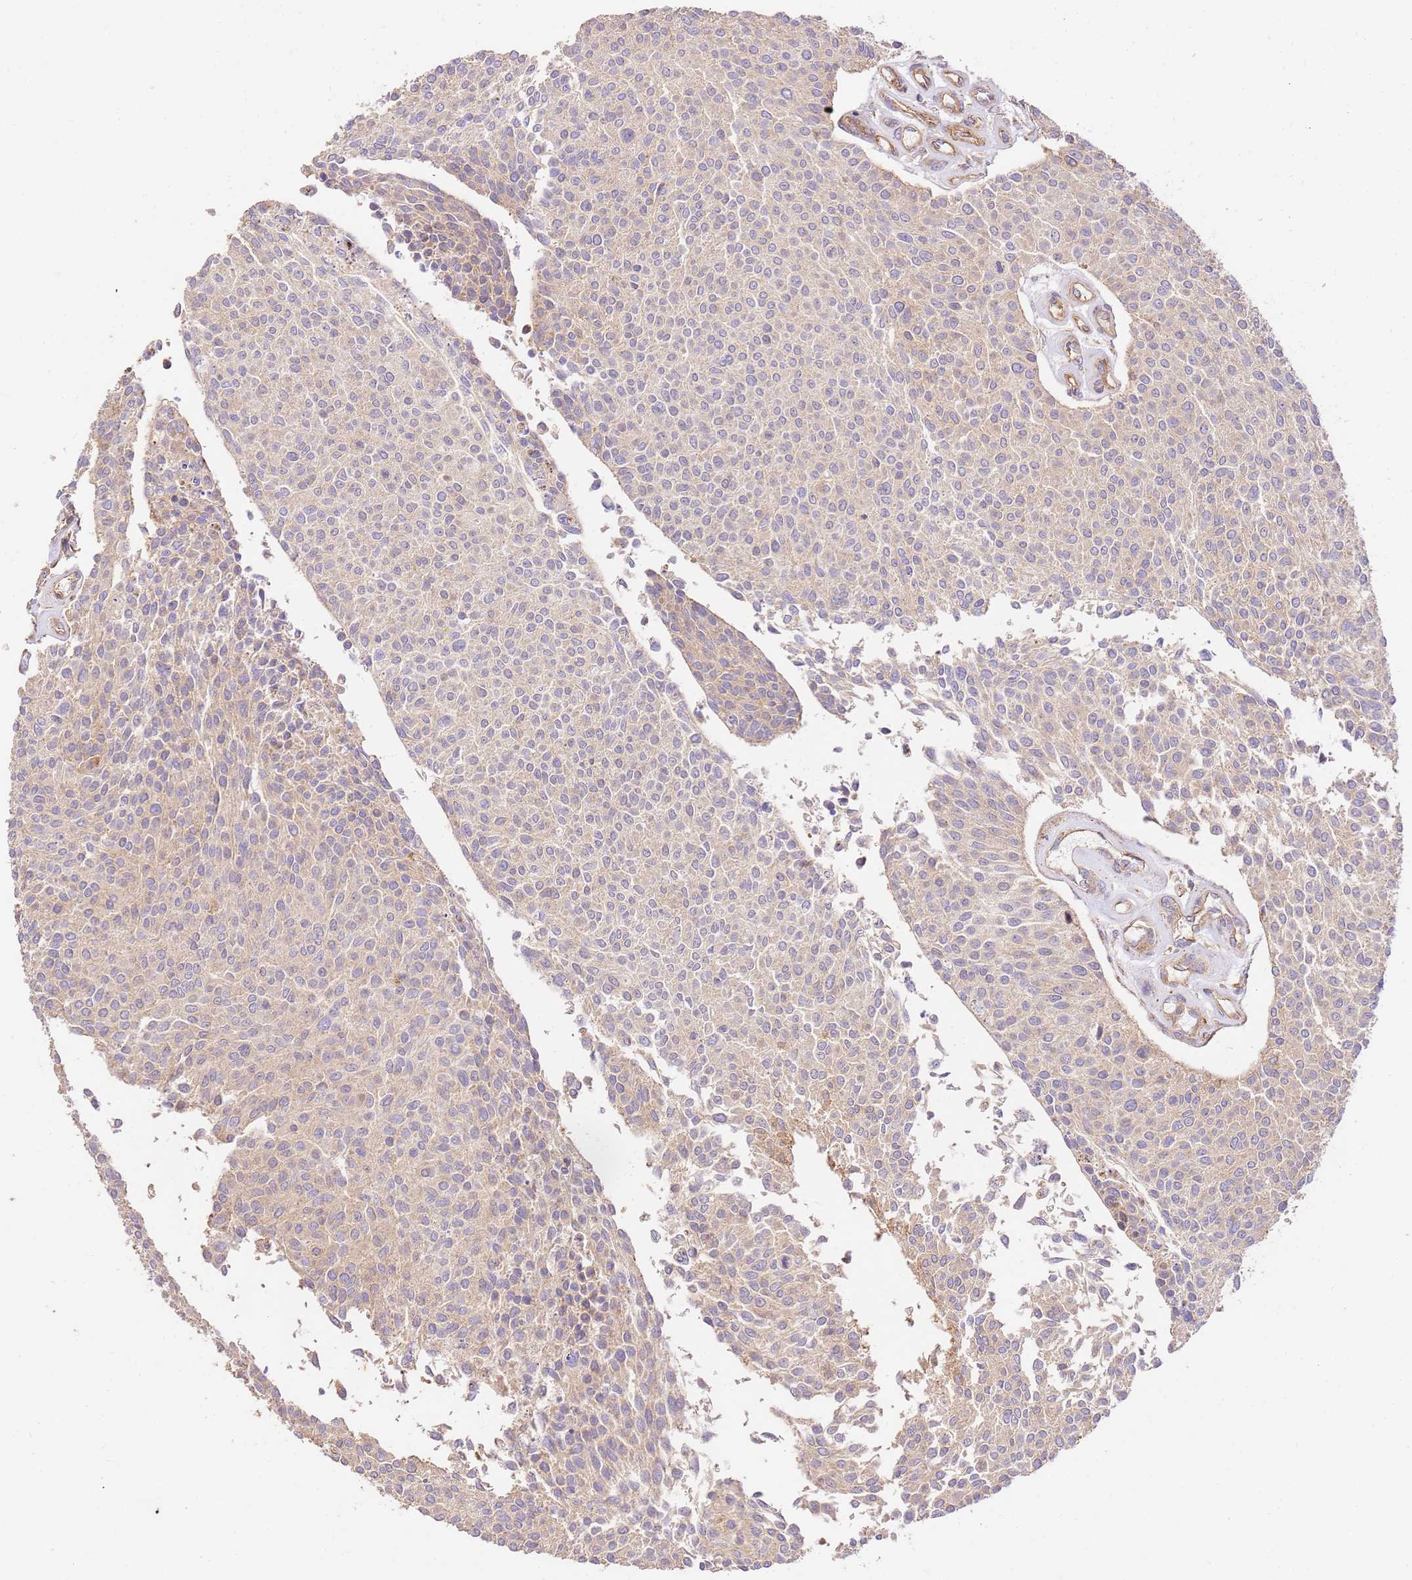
{"staining": {"intensity": "negative", "quantity": "none", "location": "none"}, "tissue": "urothelial cancer", "cell_type": "Tumor cells", "image_type": "cancer", "snomed": [{"axis": "morphology", "description": "Urothelial carcinoma, NOS"}, {"axis": "topography", "description": "Urinary bladder"}], "caption": "Tumor cells show no significant positivity in transitional cell carcinoma.", "gene": "ZBTB39", "patient": {"sex": "male", "age": 55}}